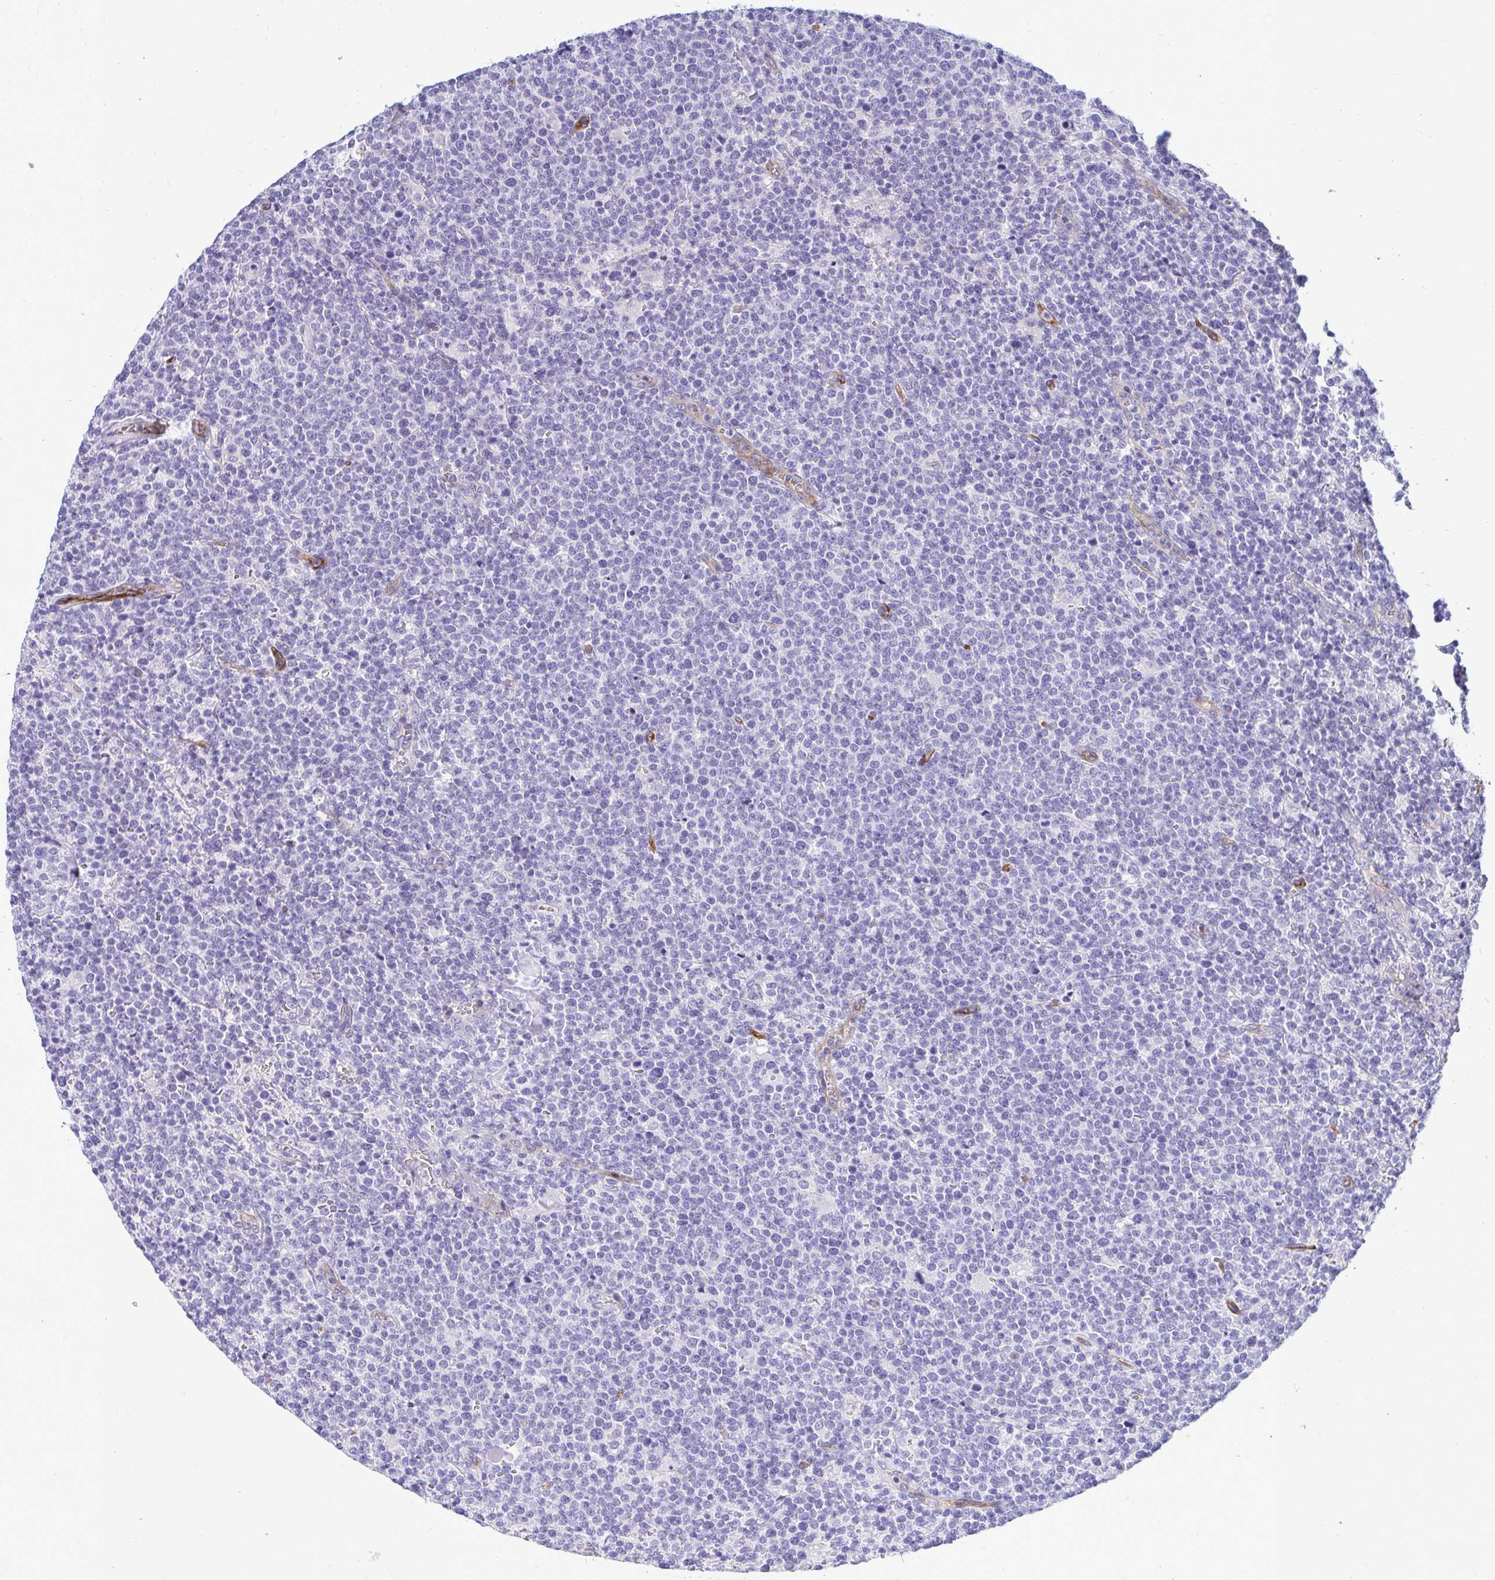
{"staining": {"intensity": "negative", "quantity": "none", "location": "none"}, "tissue": "lymphoma", "cell_type": "Tumor cells", "image_type": "cancer", "snomed": [{"axis": "morphology", "description": "Malignant lymphoma, non-Hodgkin's type, High grade"}, {"axis": "topography", "description": "Lymph node"}], "caption": "Image shows no protein staining in tumor cells of lymphoma tissue.", "gene": "ABCG2", "patient": {"sex": "male", "age": 61}}